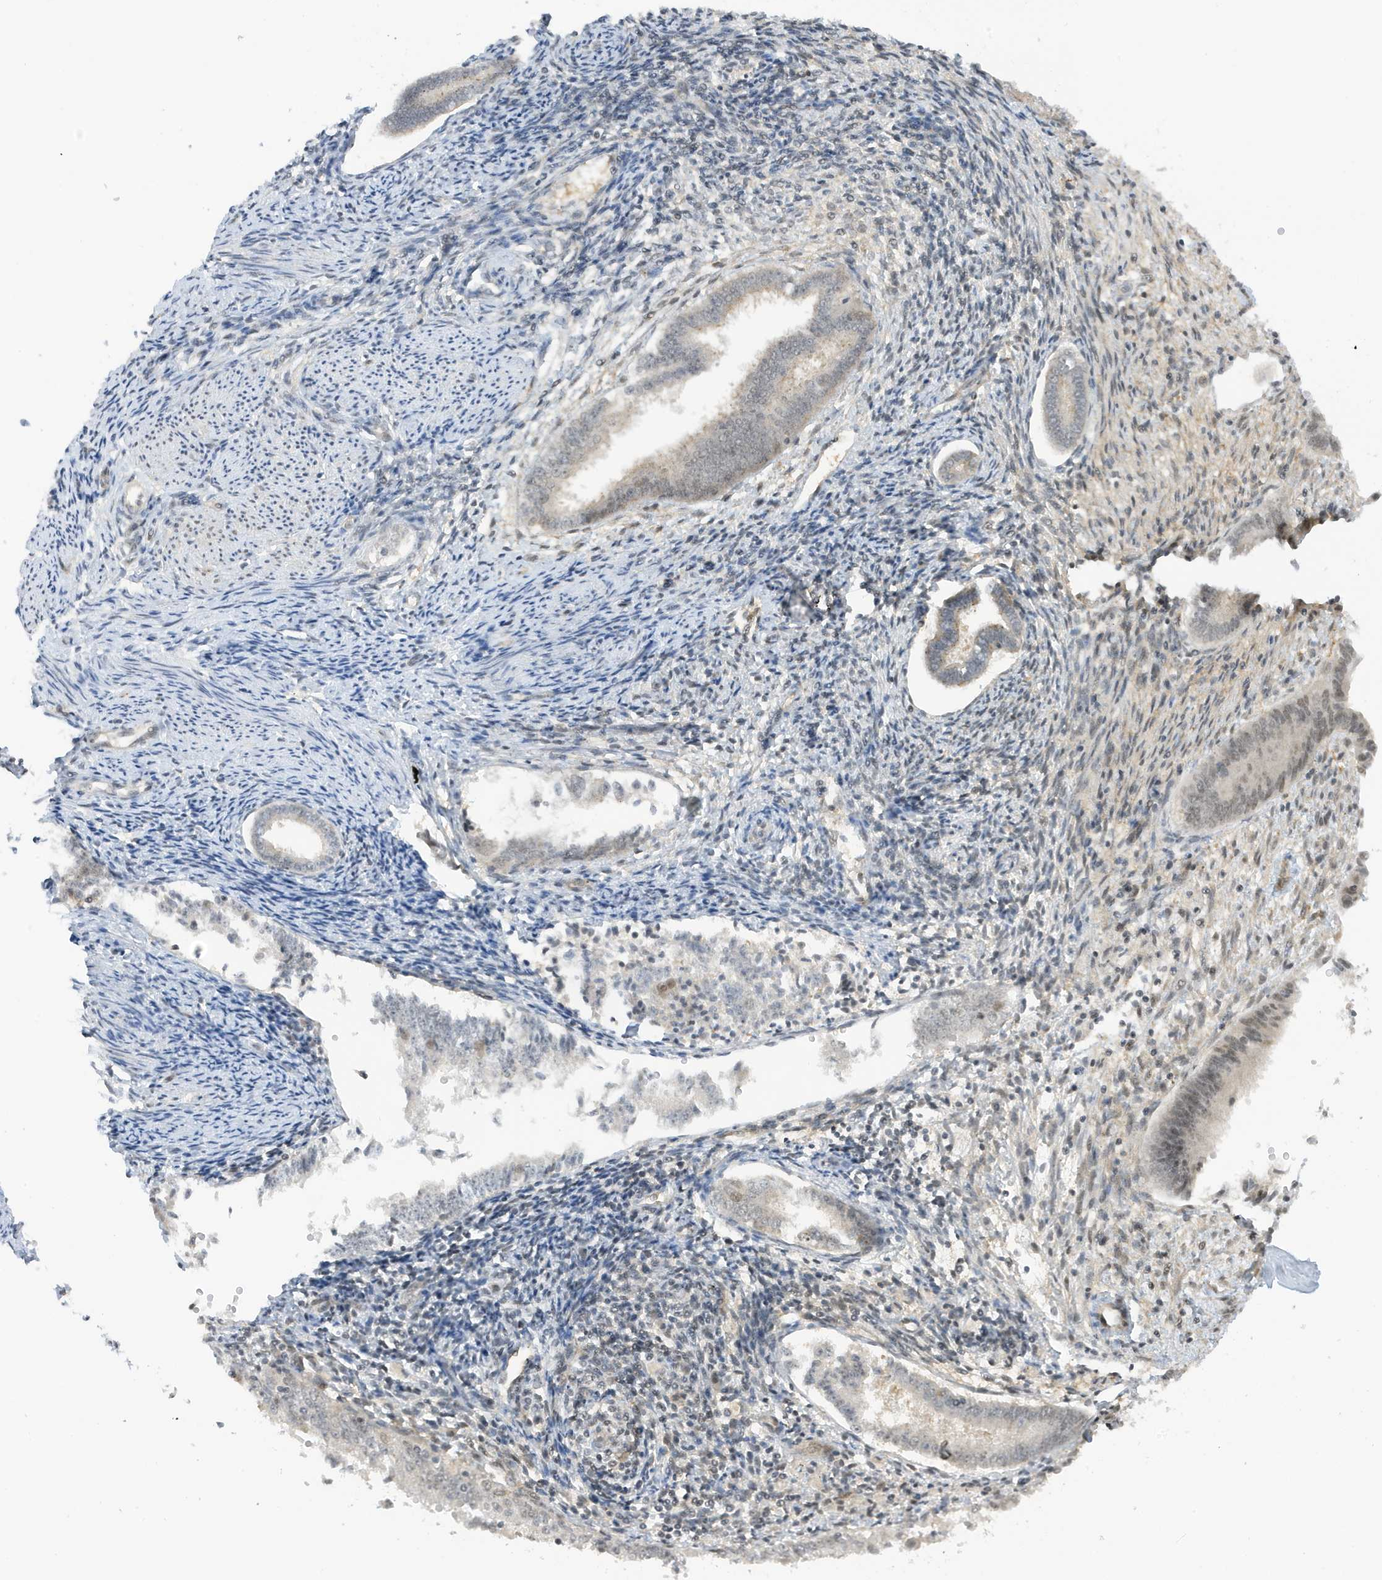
{"staining": {"intensity": "negative", "quantity": "none", "location": "none"}, "tissue": "endometrium", "cell_type": "Cells in endometrial stroma", "image_type": "normal", "snomed": [{"axis": "morphology", "description": "Normal tissue, NOS"}, {"axis": "topography", "description": "Endometrium"}], "caption": "Histopathology image shows no protein positivity in cells in endometrial stroma of benign endometrium. (Immunohistochemistry (ihc), brightfield microscopy, high magnification).", "gene": "TAB3", "patient": {"sex": "female", "age": 56}}